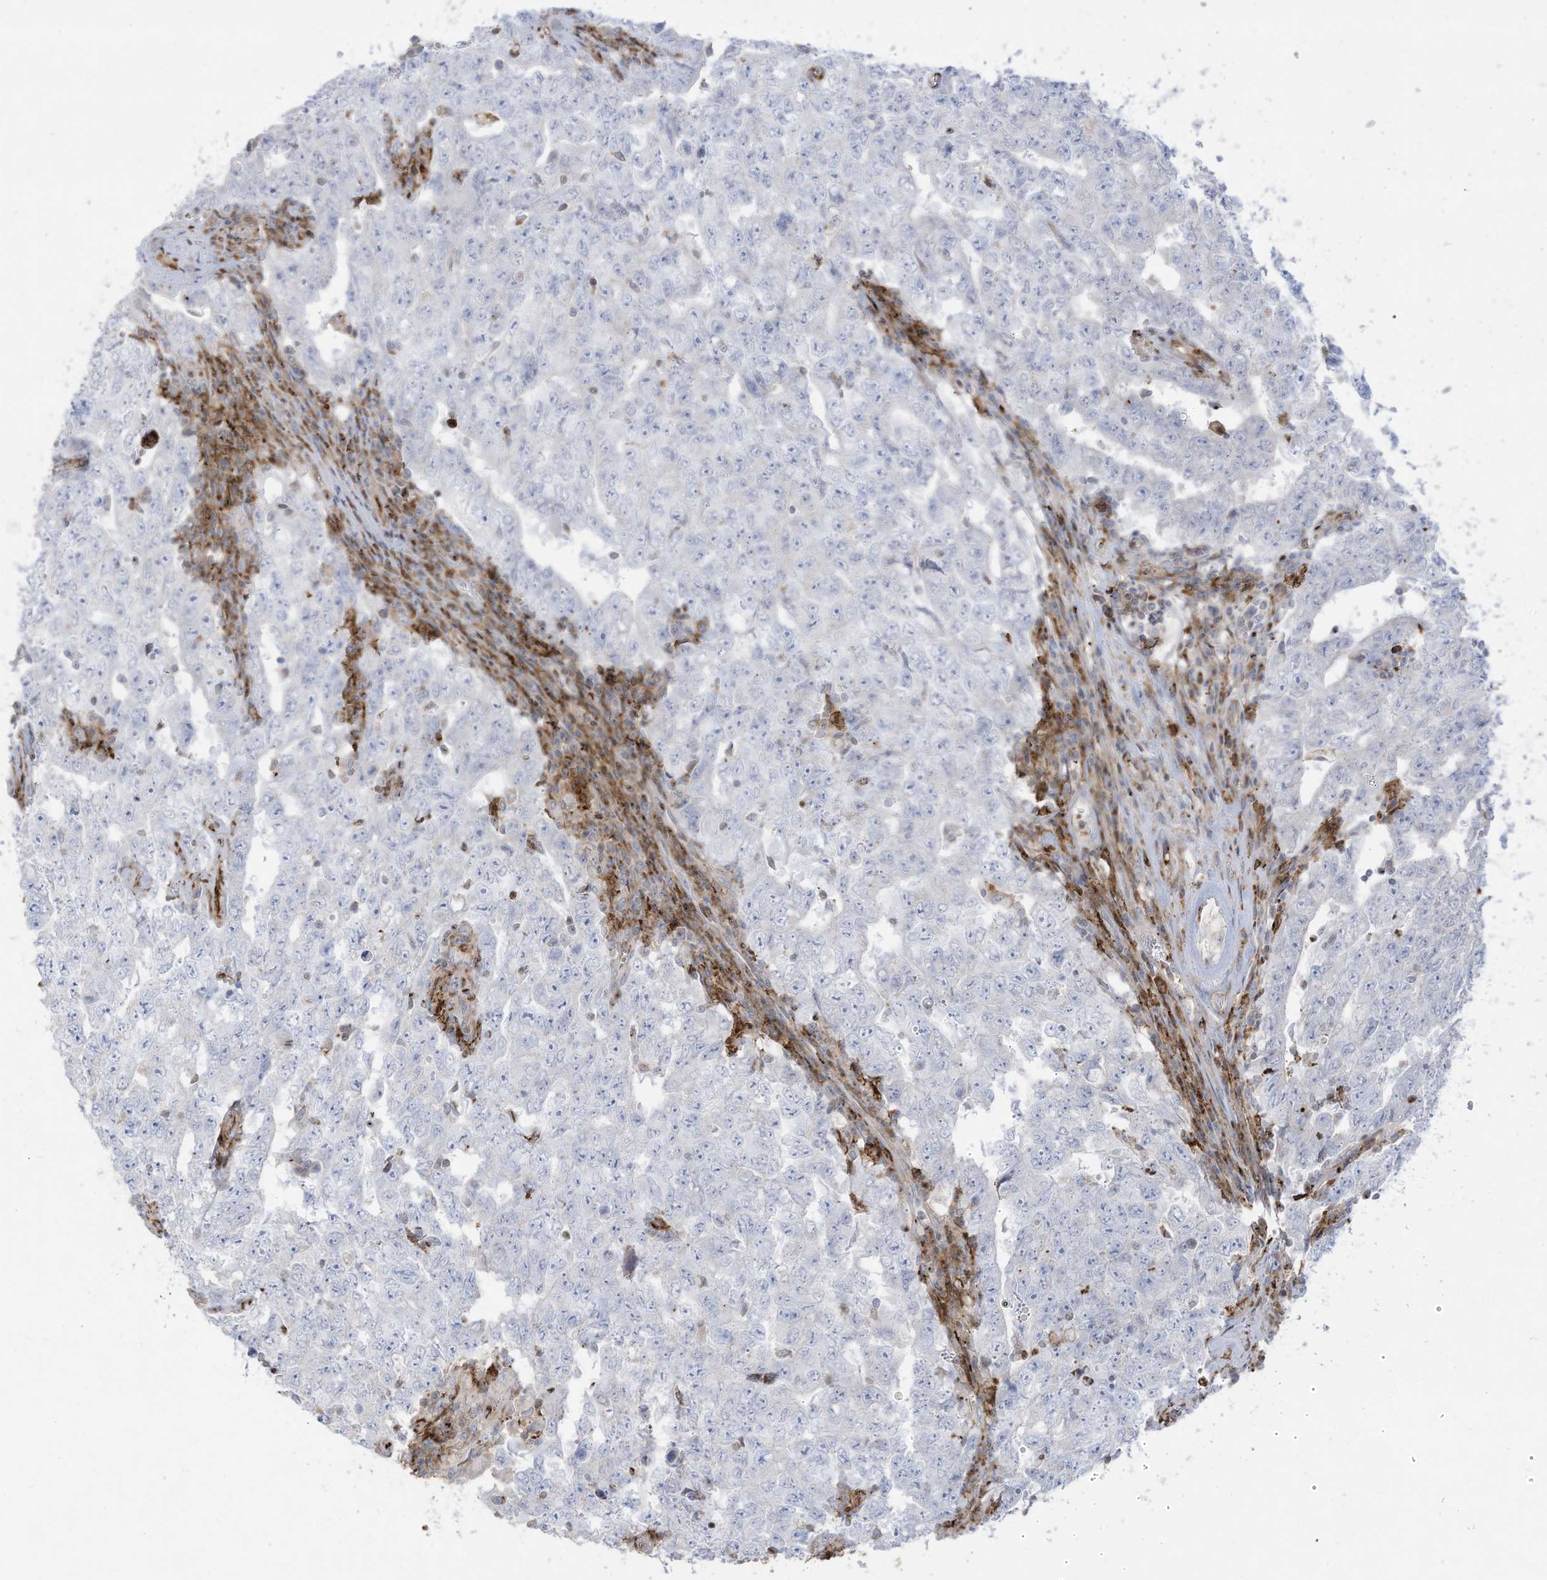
{"staining": {"intensity": "negative", "quantity": "none", "location": "none"}, "tissue": "testis cancer", "cell_type": "Tumor cells", "image_type": "cancer", "snomed": [{"axis": "morphology", "description": "Carcinoma, Embryonal, NOS"}, {"axis": "topography", "description": "Testis"}], "caption": "A photomicrograph of human testis embryonal carcinoma is negative for staining in tumor cells.", "gene": "THNSL2", "patient": {"sex": "male", "age": 26}}